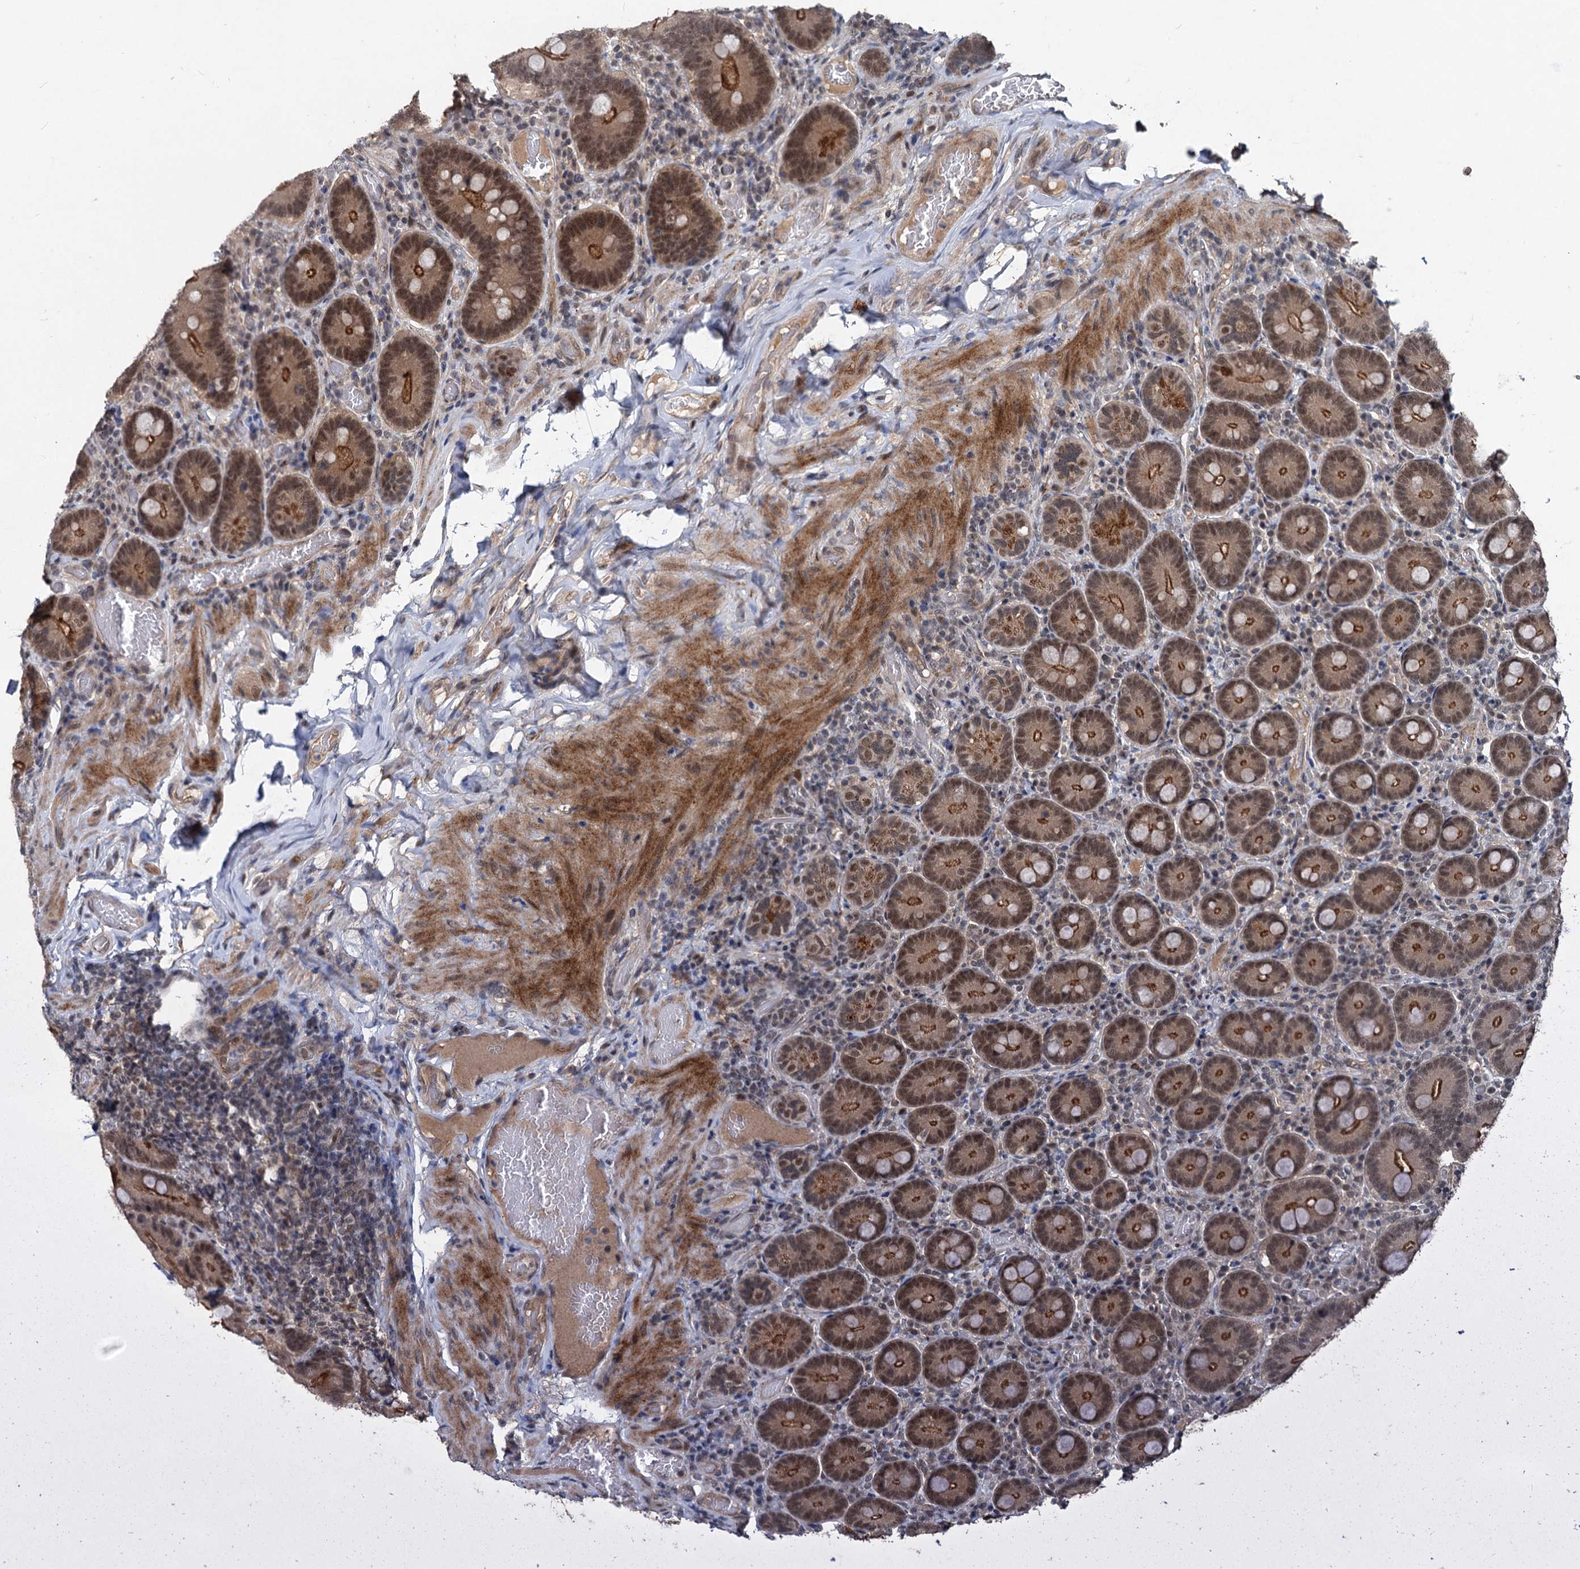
{"staining": {"intensity": "strong", "quantity": ">75%", "location": "cytoplasmic/membranous,nuclear"}, "tissue": "duodenum", "cell_type": "Glandular cells", "image_type": "normal", "snomed": [{"axis": "morphology", "description": "Normal tissue, NOS"}, {"axis": "topography", "description": "Duodenum"}], "caption": "Immunohistochemistry (IHC) photomicrograph of normal duodenum: duodenum stained using immunohistochemistry exhibits high levels of strong protein expression localized specifically in the cytoplasmic/membranous,nuclear of glandular cells, appearing as a cytoplasmic/membranous,nuclear brown color.", "gene": "RITA1", "patient": {"sex": "female", "age": 62}}